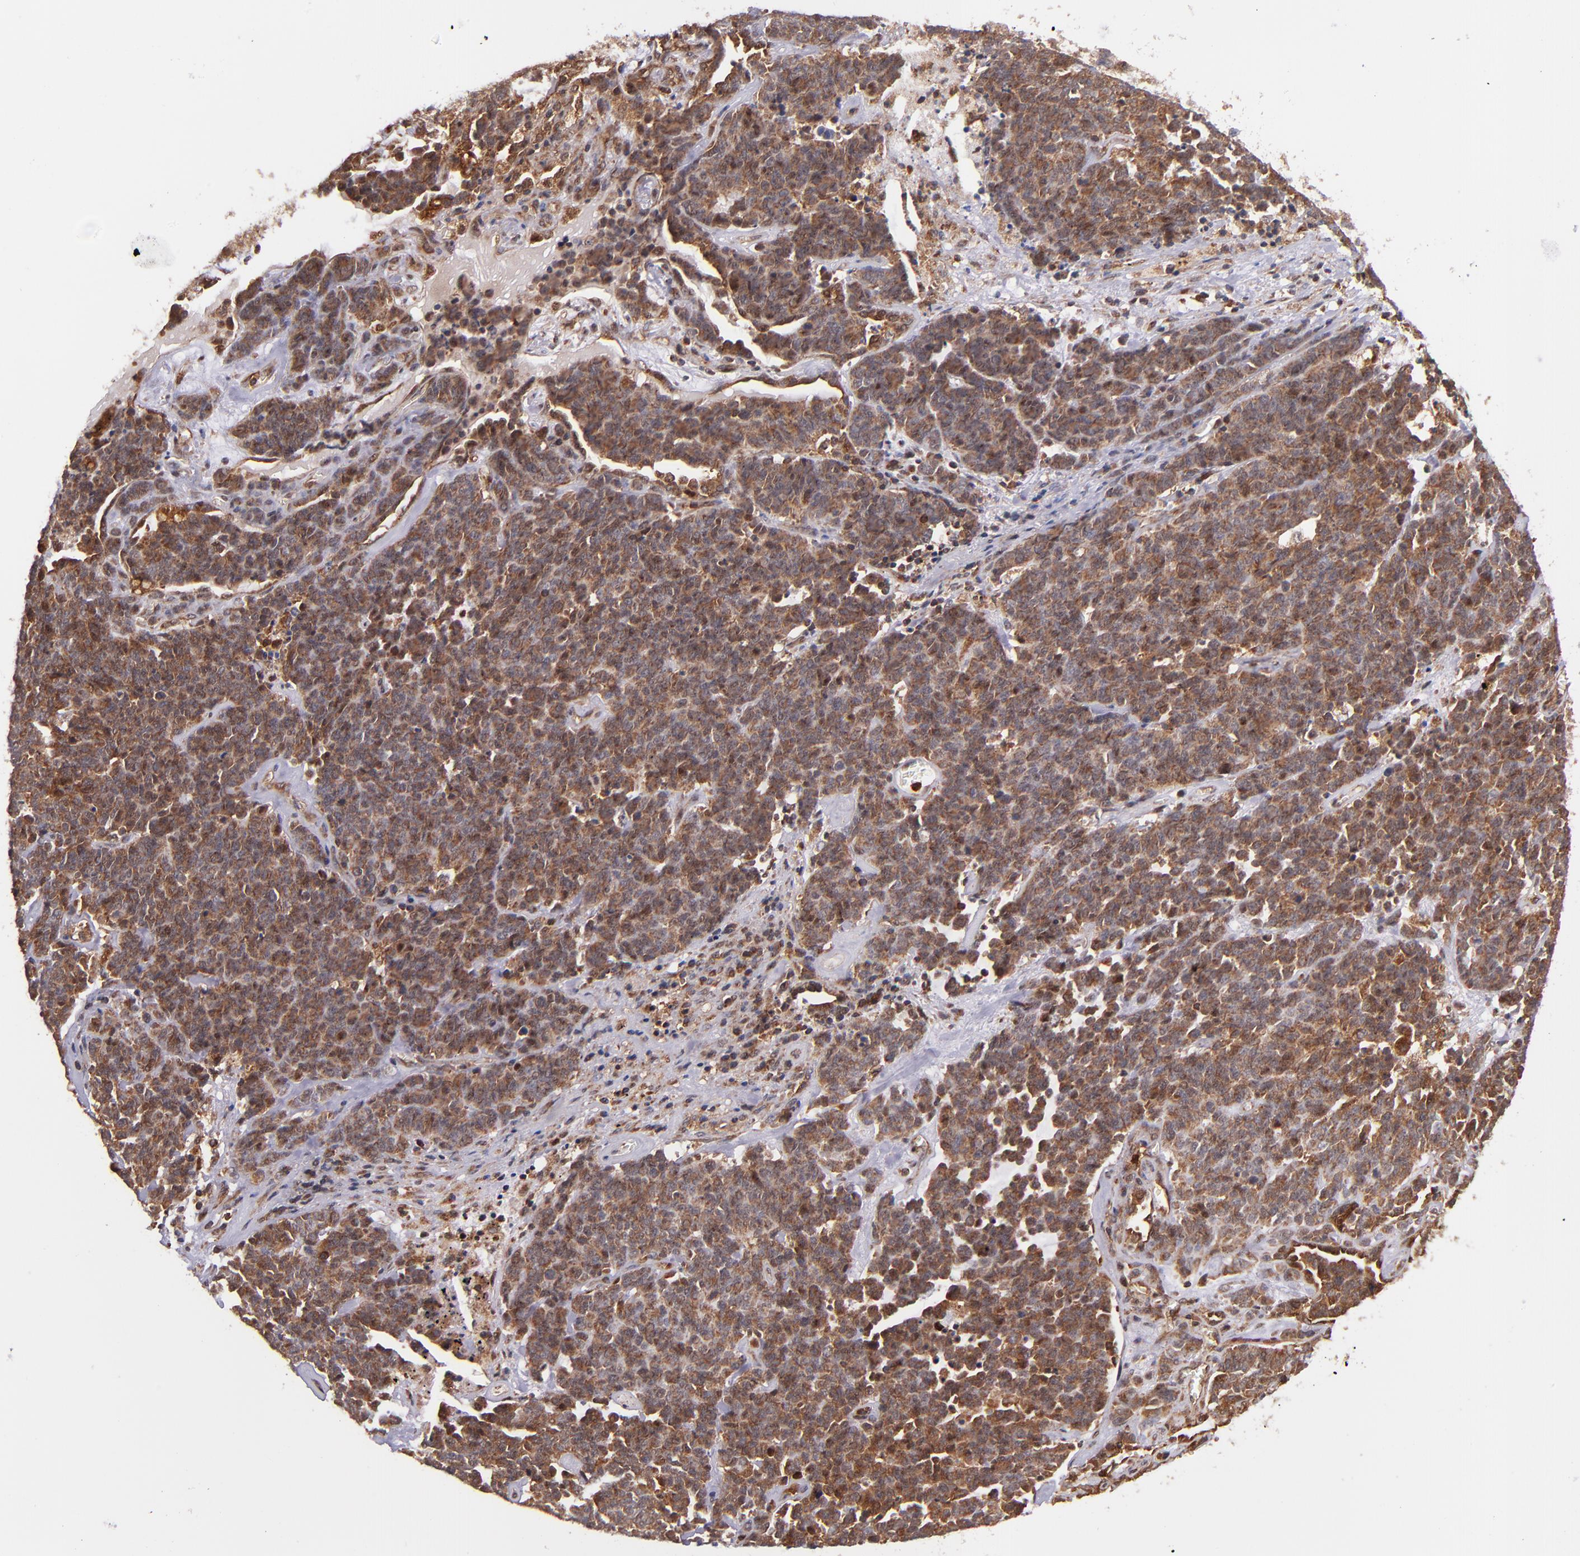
{"staining": {"intensity": "strong", "quantity": ">75%", "location": "cytoplasmic/membranous"}, "tissue": "lung cancer", "cell_type": "Tumor cells", "image_type": "cancer", "snomed": [{"axis": "morphology", "description": "Neoplasm, malignant, NOS"}, {"axis": "topography", "description": "Lung"}], "caption": "Lung cancer (neoplasm (malignant)) tissue shows strong cytoplasmic/membranous staining in about >75% of tumor cells, visualized by immunohistochemistry.", "gene": "STX8", "patient": {"sex": "female", "age": 58}}